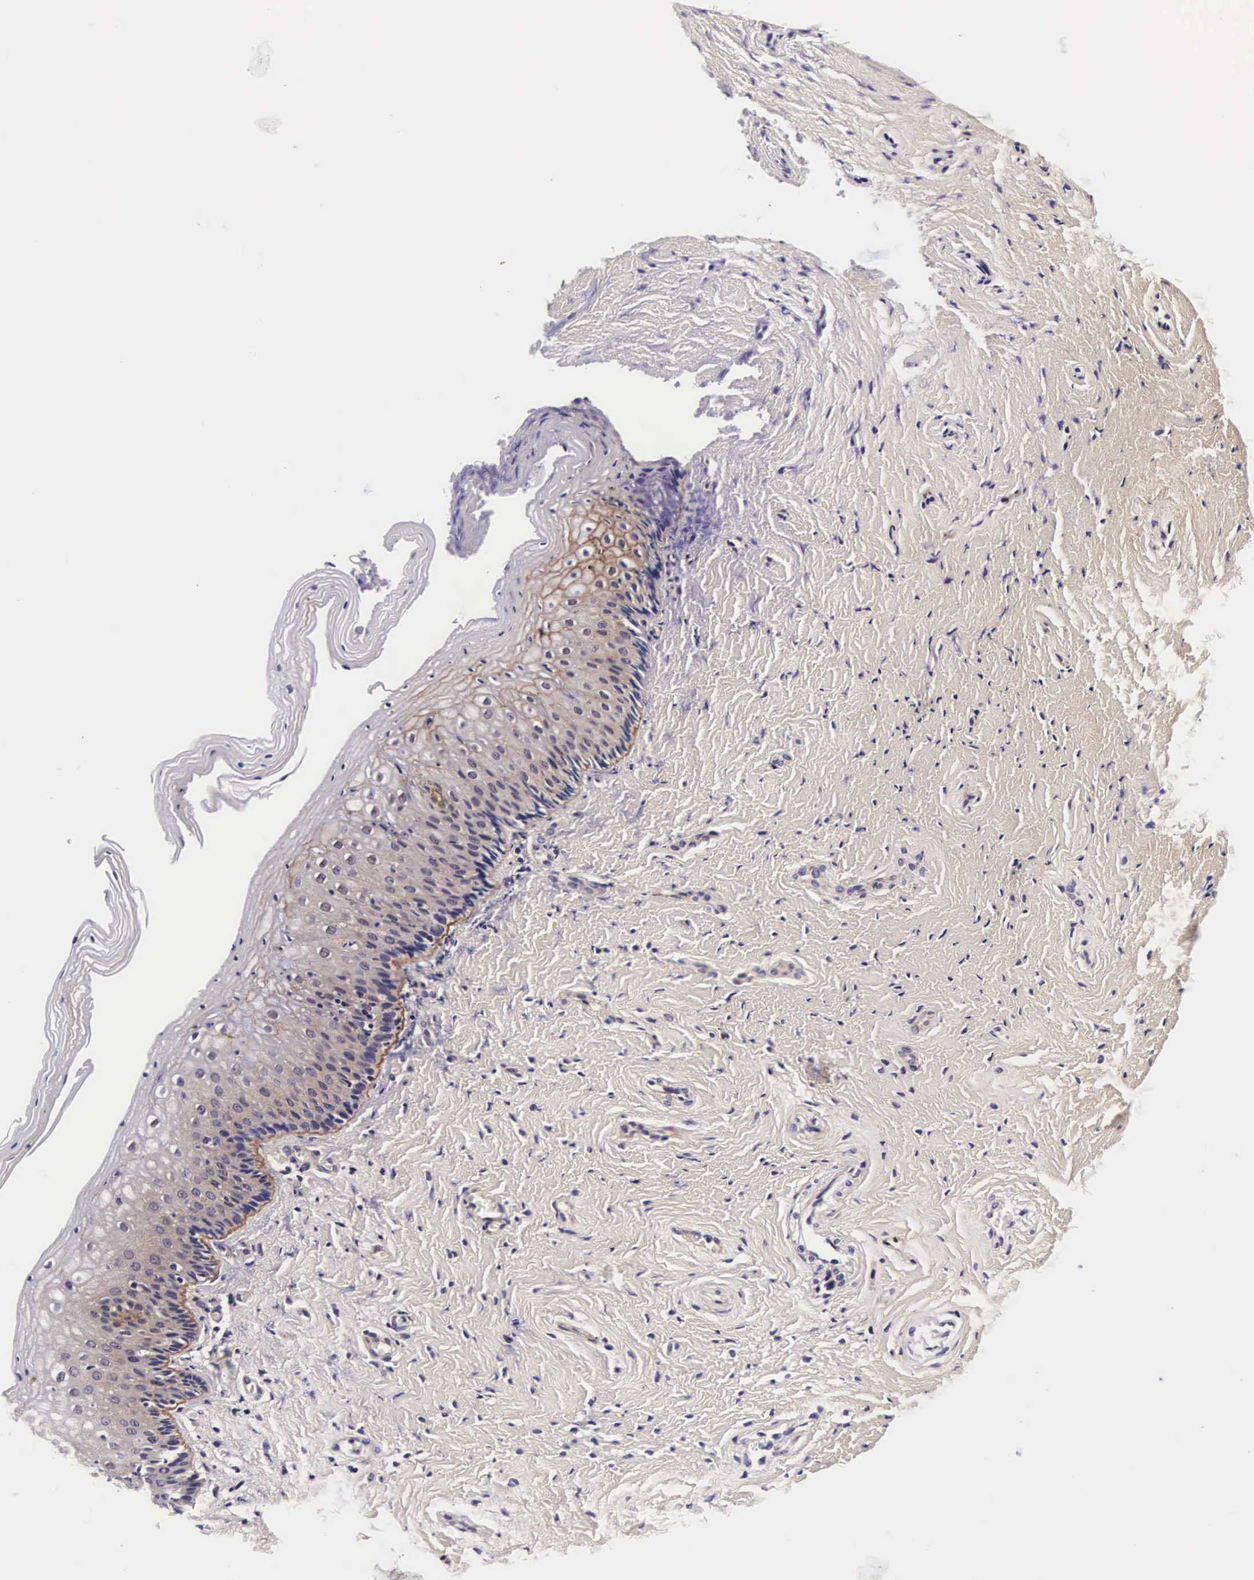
{"staining": {"intensity": "negative", "quantity": "none", "location": "none"}, "tissue": "vagina", "cell_type": "Squamous epithelial cells", "image_type": "normal", "snomed": [{"axis": "morphology", "description": "Normal tissue, NOS"}, {"axis": "topography", "description": "Vagina"}], "caption": "The immunohistochemistry (IHC) micrograph has no significant staining in squamous epithelial cells of vagina. (DAB (3,3'-diaminobenzidine) IHC with hematoxylin counter stain).", "gene": "PHETA2", "patient": {"sex": "female", "age": 46}}